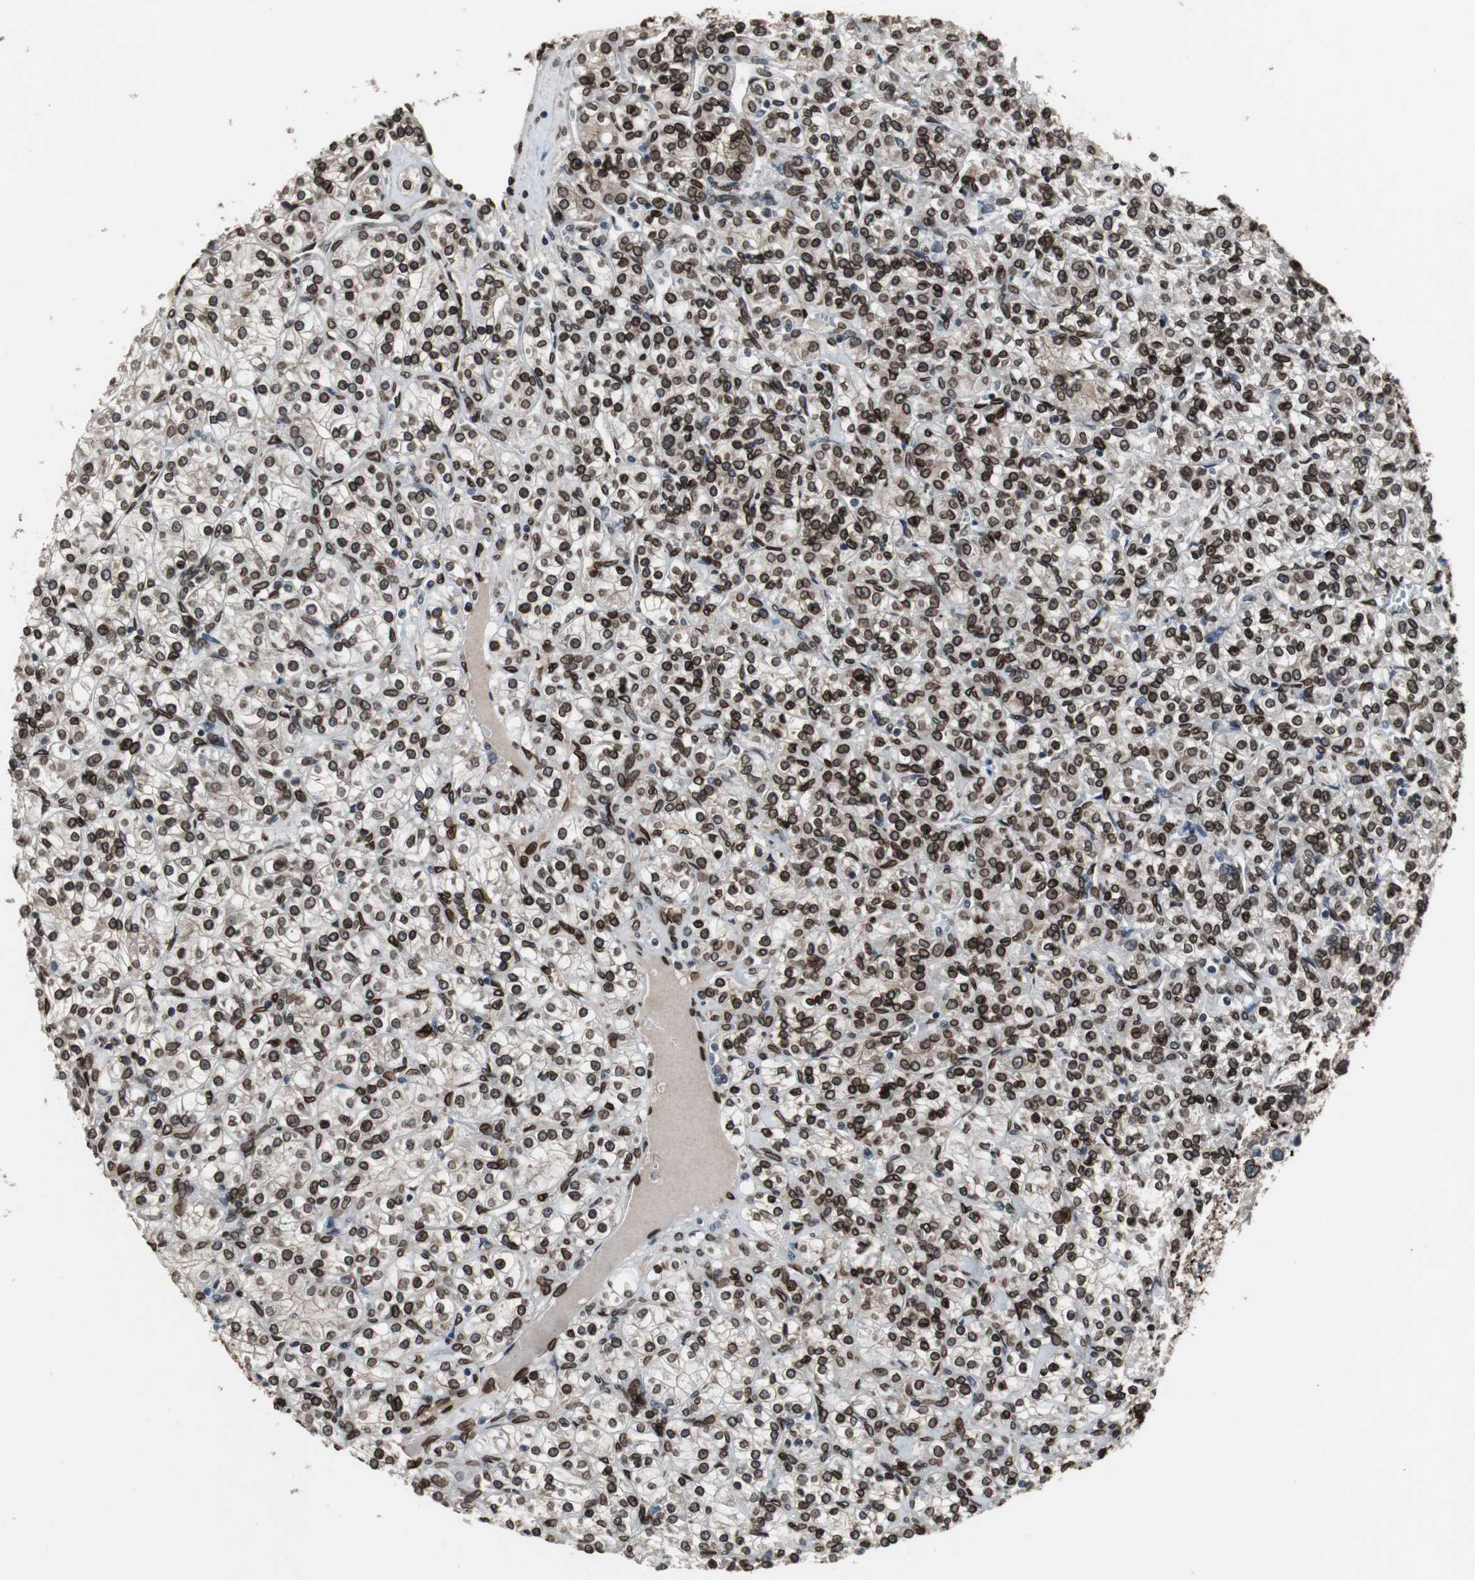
{"staining": {"intensity": "strong", "quantity": ">75%", "location": "cytoplasmic/membranous,nuclear"}, "tissue": "renal cancer", "cell_type": "Tumor cells", "image_type": "cancer", "snomed": [{"axis": "morphology", "description": "Adenocarcinoma, NOS"}, {"axis": "topography", "description": "Kidney"}], "caption": "Immunohistochemical staining of human renal cancer (adenocarcinoma) exhibits high levels of strong cytoplasmic/membranous and nuclear expression in approximately >75% of tumor cells.", "gene": "LMNA", "patient": {"sex": "male", "age": 77}}